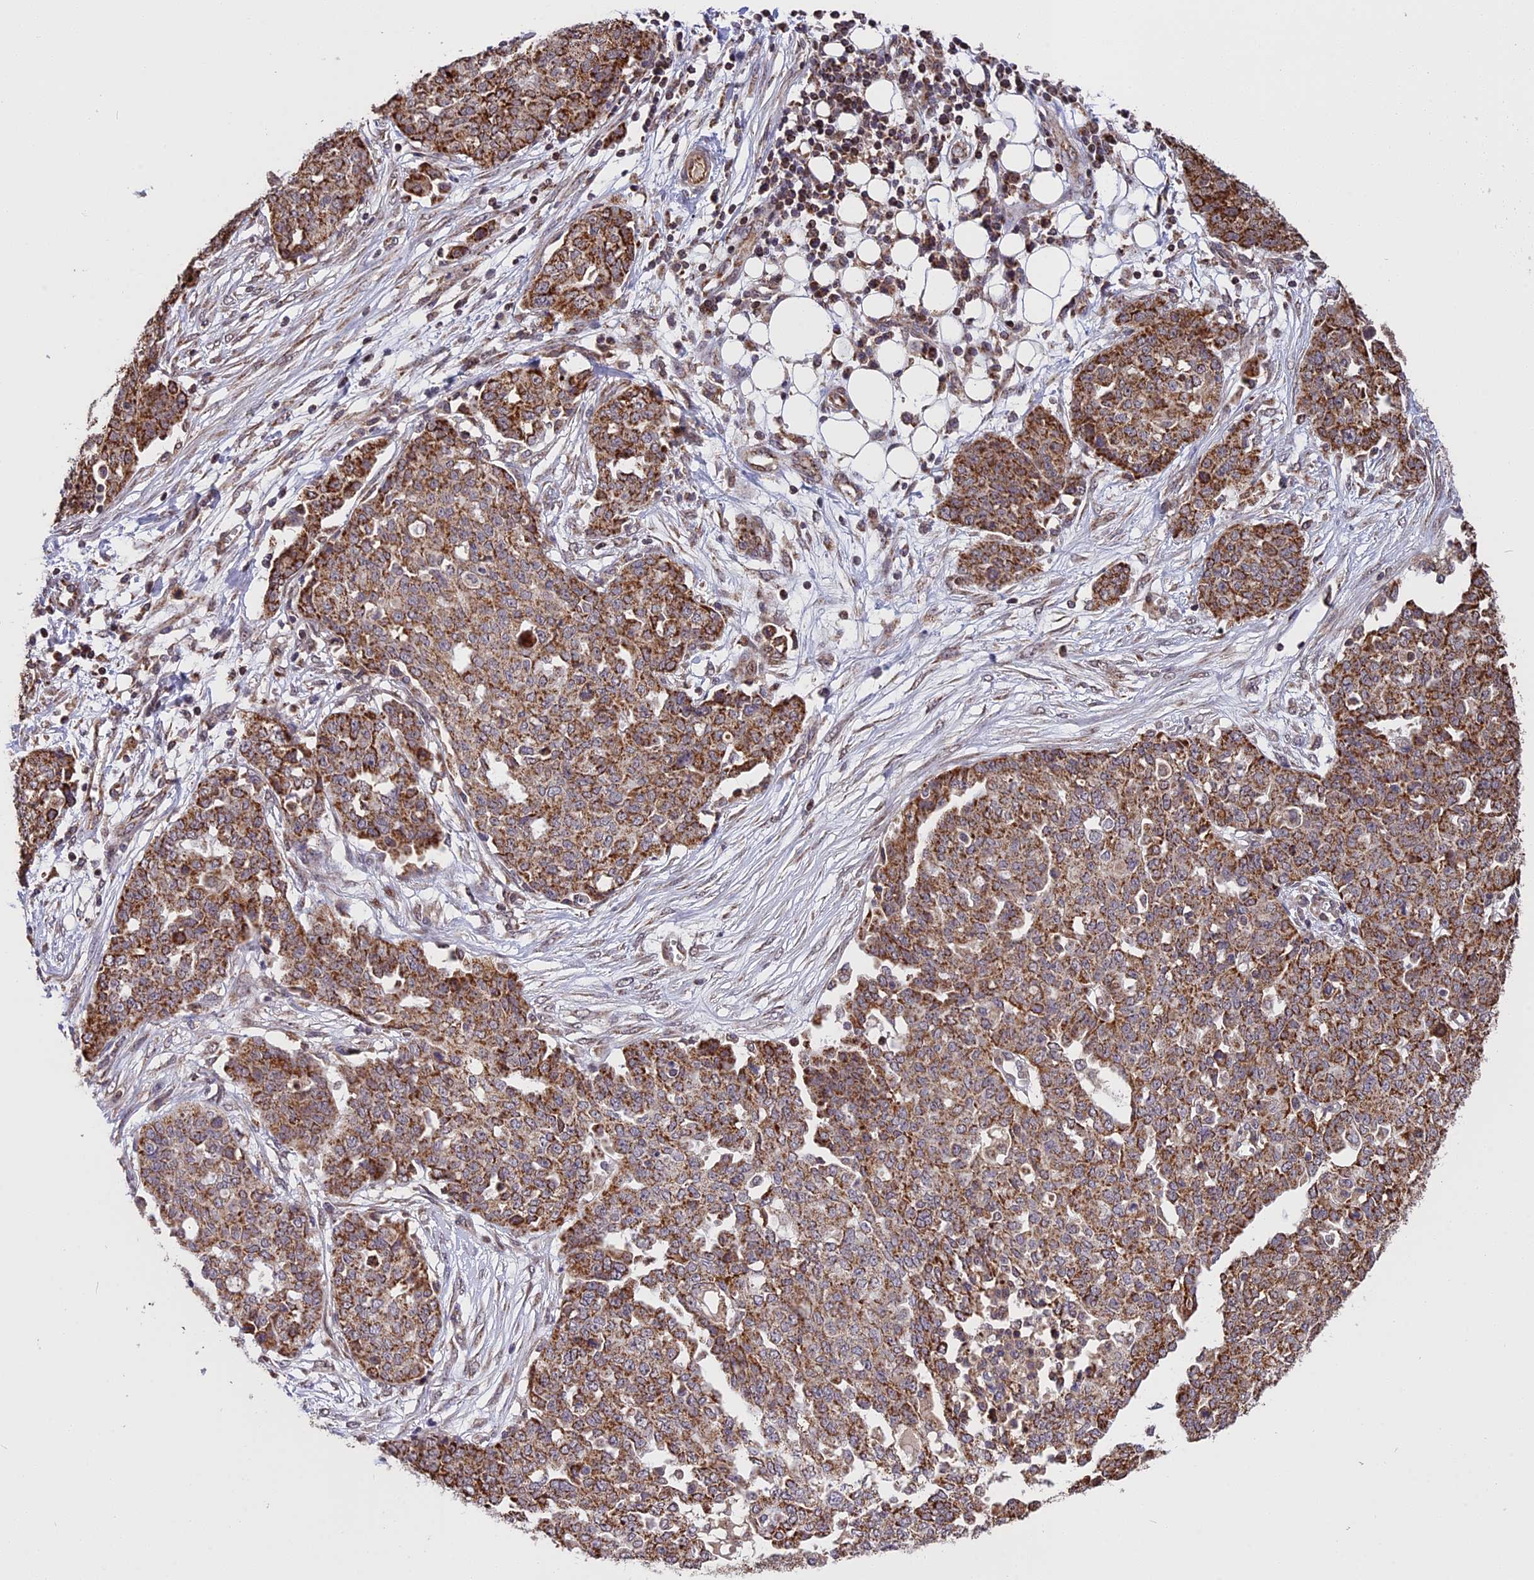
{"staining": {"intensity": "strong", "quantity": ">75%", "location": "cytoplasmic/membranous"}, "tissue": "ovarian cancer", "cell_type": "Tumor cells", "image_type": "cancer", "snomed": [{"axis": "morphology", "description": "Cystadenocarcinoma, serous, NOS"}, {"axis": "topography", "description": "Soft tissue"}, {"axis": "topography", "description": "Ovary"}], "caption": "DAB immunohistochemical staining of human ovarian serous cystadenocarcinoma displays strong cytoplasmic/membranous protein expression in approximately >75% of tumor cells. (DAB IHC with brightfield microscopy, high magnification).", "gene": "RERGL", "patient": {"sex": "female", "age": 57}}